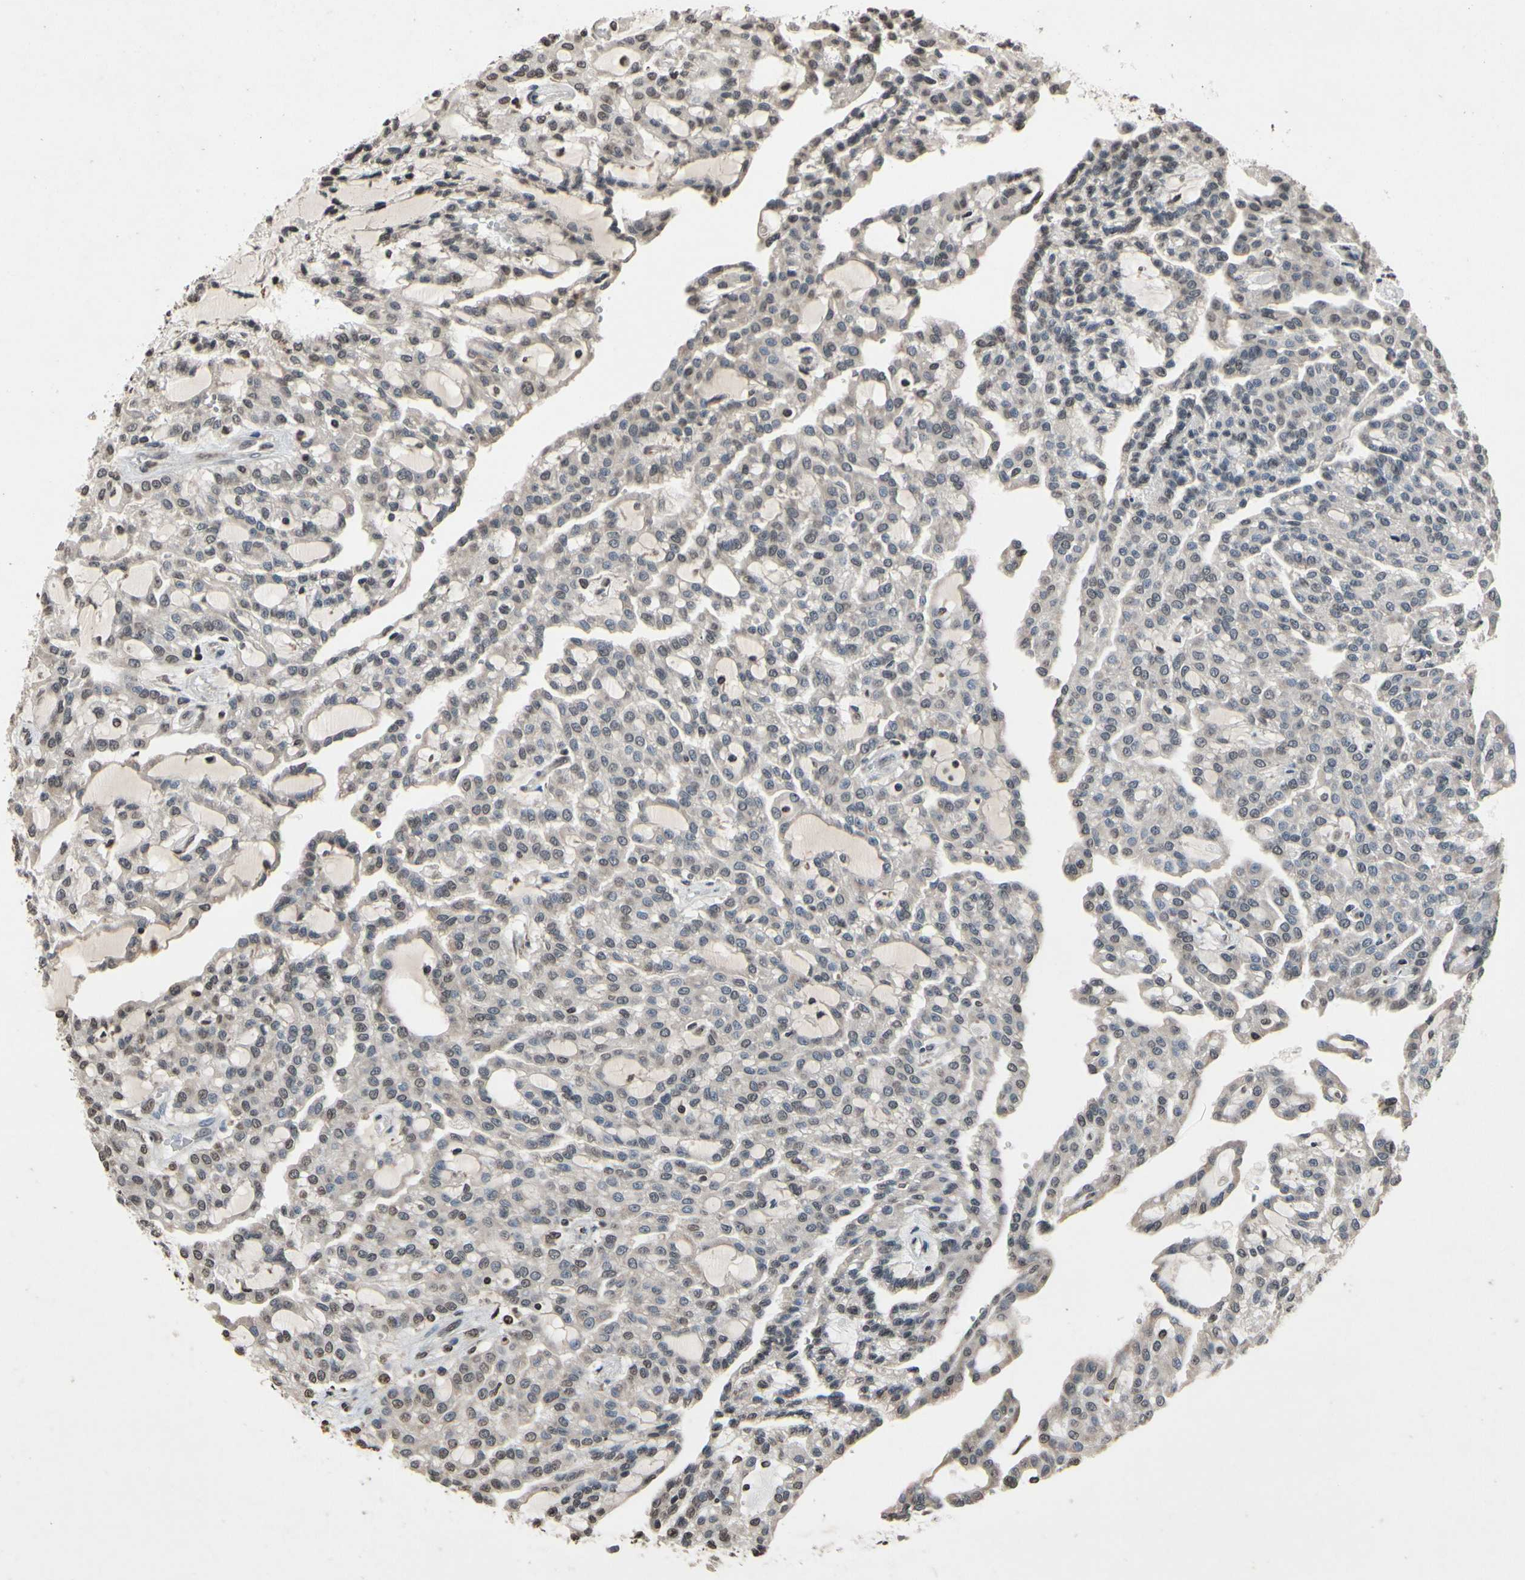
{"staining": {"intensity": "negative", "quantity": "none", "location": "none"}, "tissue": "renal cancer", "cell_type": "Tumor cells", "image_type": "cancer", "snomed": [{"axis": "morphology", "description": "Adenocarcinoma, NOS"}, {"axis": "topography", "description": "Kidney"}], "caption": "The image shows no significant positivity in tumor cells of renal cancer (adenocarcinoma). The staining was performed using DAB (3,3'-diaminobenzidine) to visualize the protein expression in brown, while the nuclei were stained in blue with hematoxylin (Magnification: 20x).", "gene": "HIPK2", "patient": {"sex": "male", "age": 63}}